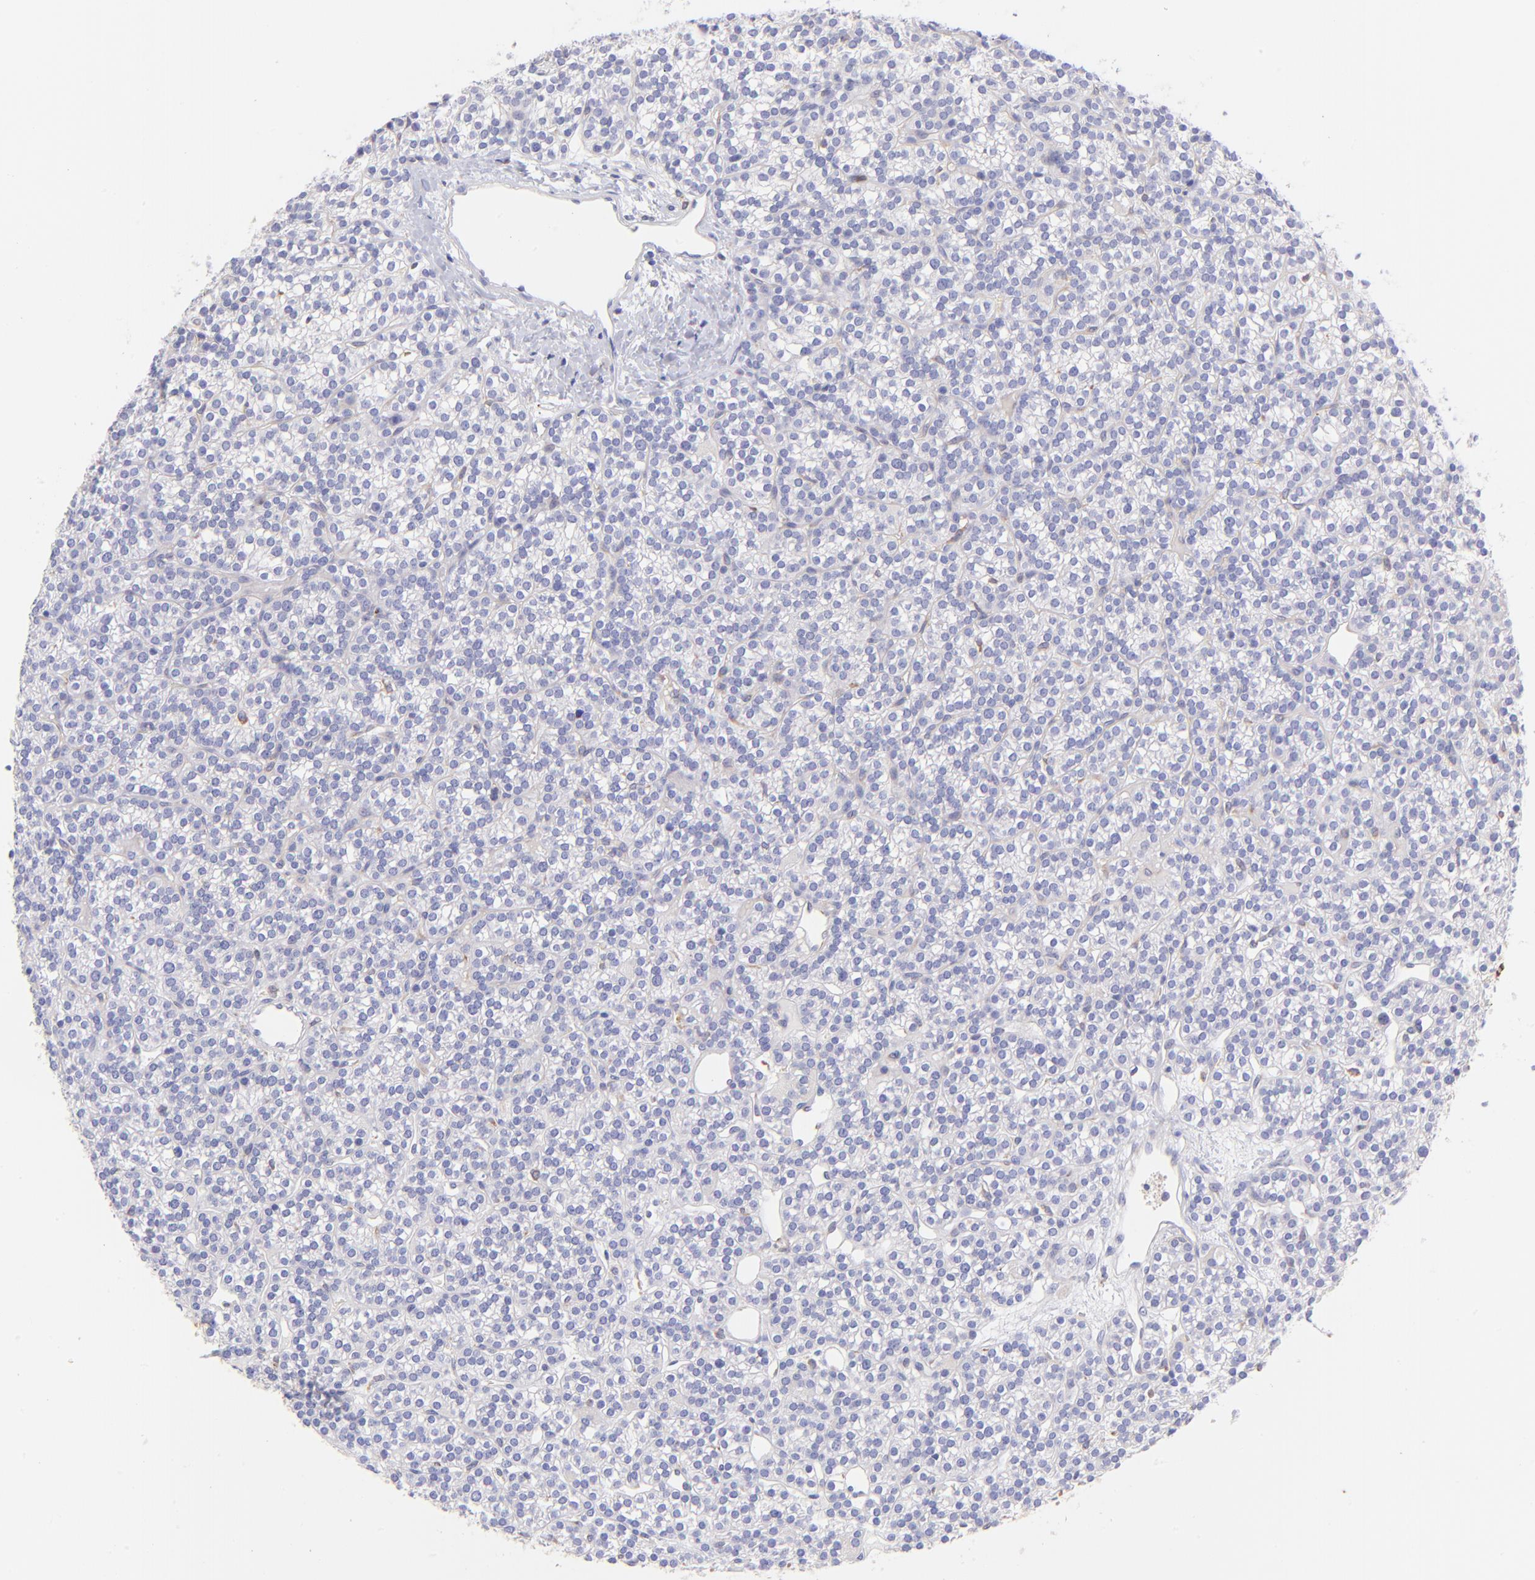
{"staining": {"intensity": "negative", "quantity": "none", "location": "none"}, "tissue": "parathyroid gland", "cell_type": "Glandular cells", "image_type": "normal", "snomed": [{"axis": "morphology", "description": "Normal tissue, NOS"}, {"axis": "topography", "description": "Parathyroid gland"}], "caption": "This histopathology image is of benign parathyroid gland stained with immunohistochemistry to label a protein in brown with the nuclei are counter-stained blue. There is no expression in glandular cells.", "gene": "IRAG2", "patient": {"sex": "female", "age": 50}}